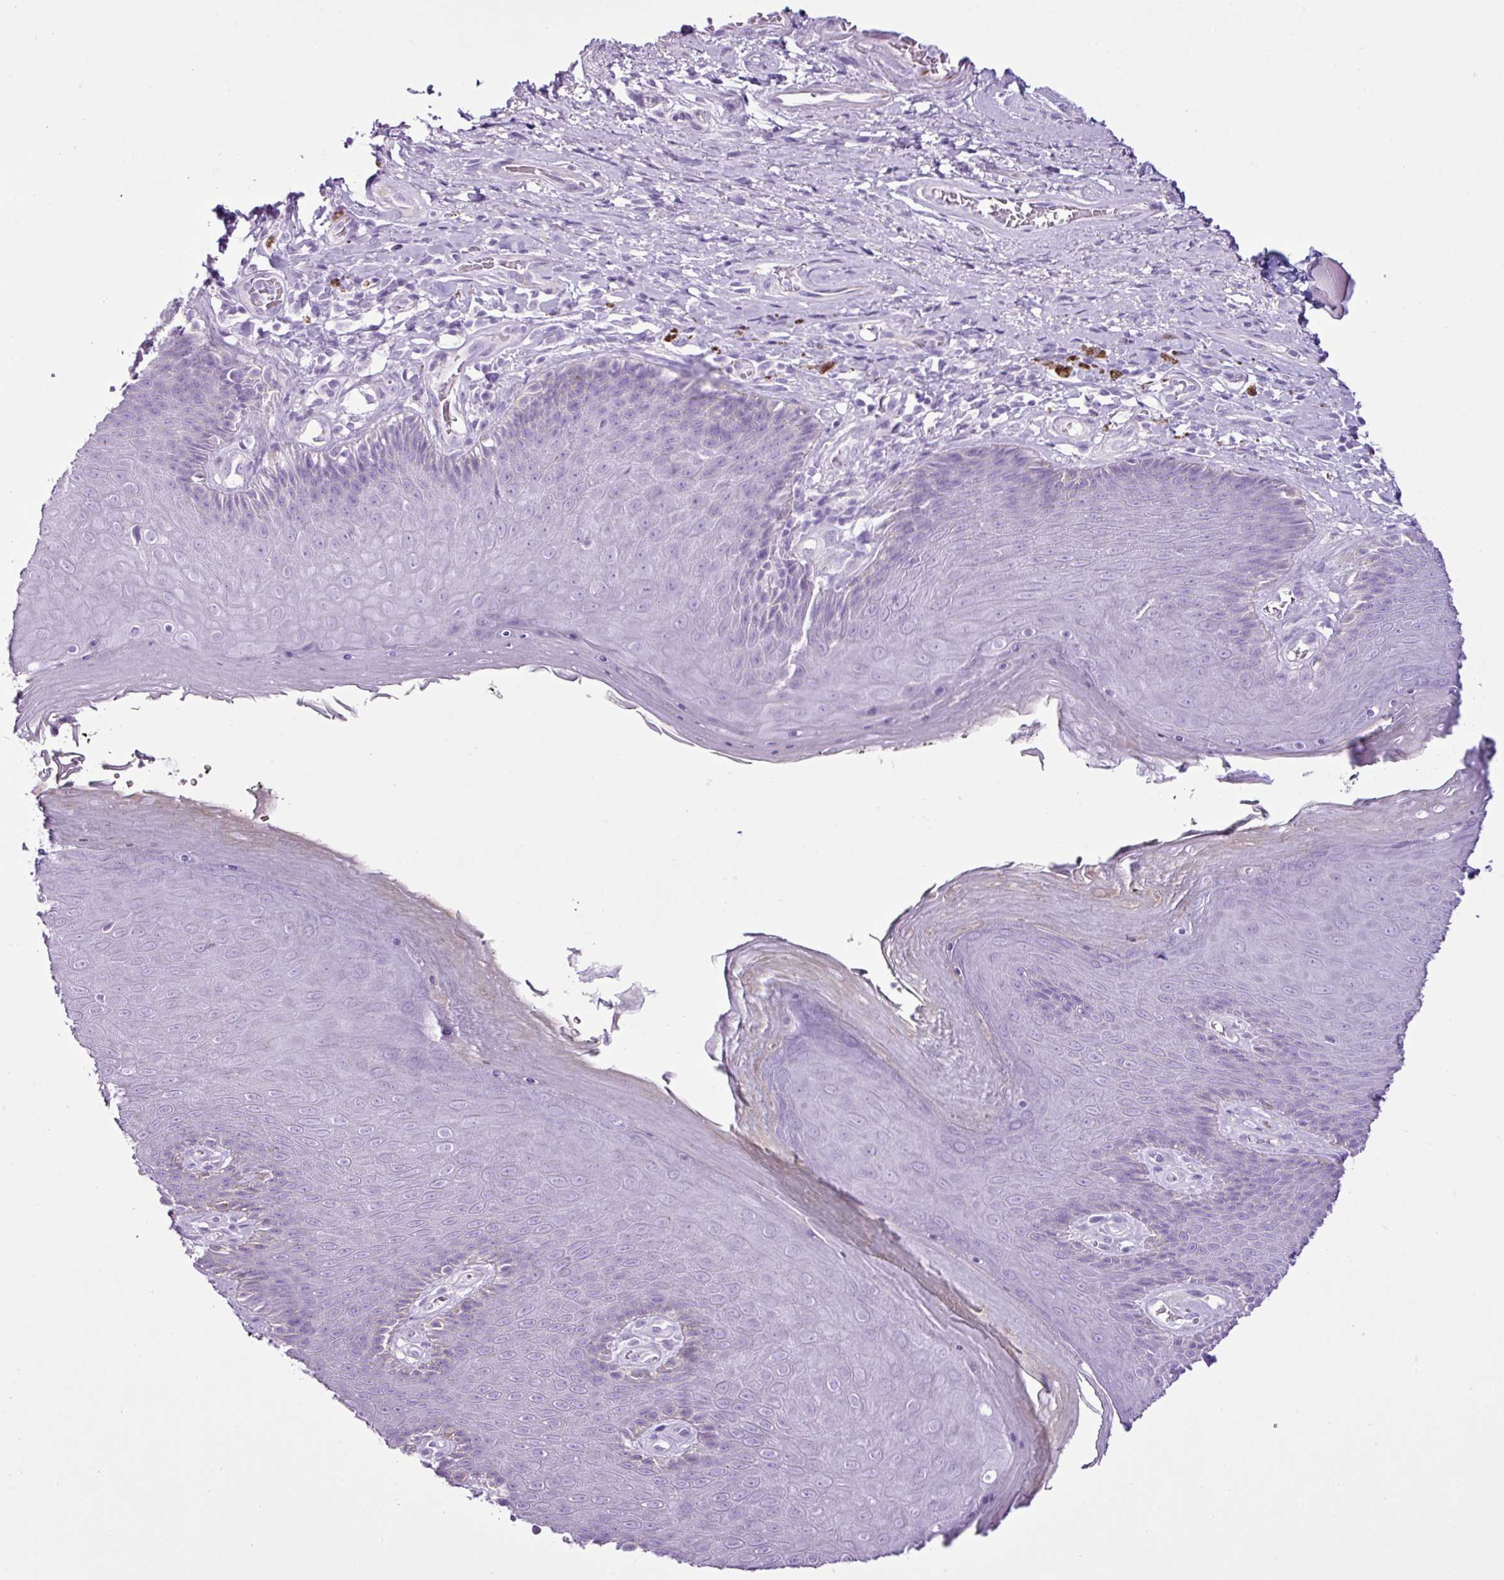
{"staining": {"intensity": "negative", "quantity": "none", "location": "none"}, "tissue": "skin", "cell_type": "Epidermal cells", "image_type": "normal", "snomed": [{"axis": "morphology", "description": "Normal tissue, NOS"}, {"axis": "topography", "description": "Anal"}, {"axis": "topography", "description": "Peripheral nerve tissue"}], "caption": "This micrograph is of unremarkable skin stained with IHC to label a protein in brown with the nuclei are counter-stained blue. There is no expression in epidermal cells.", "gene": "LILRB4", "patient": {"sex": "male", "age": 53}}